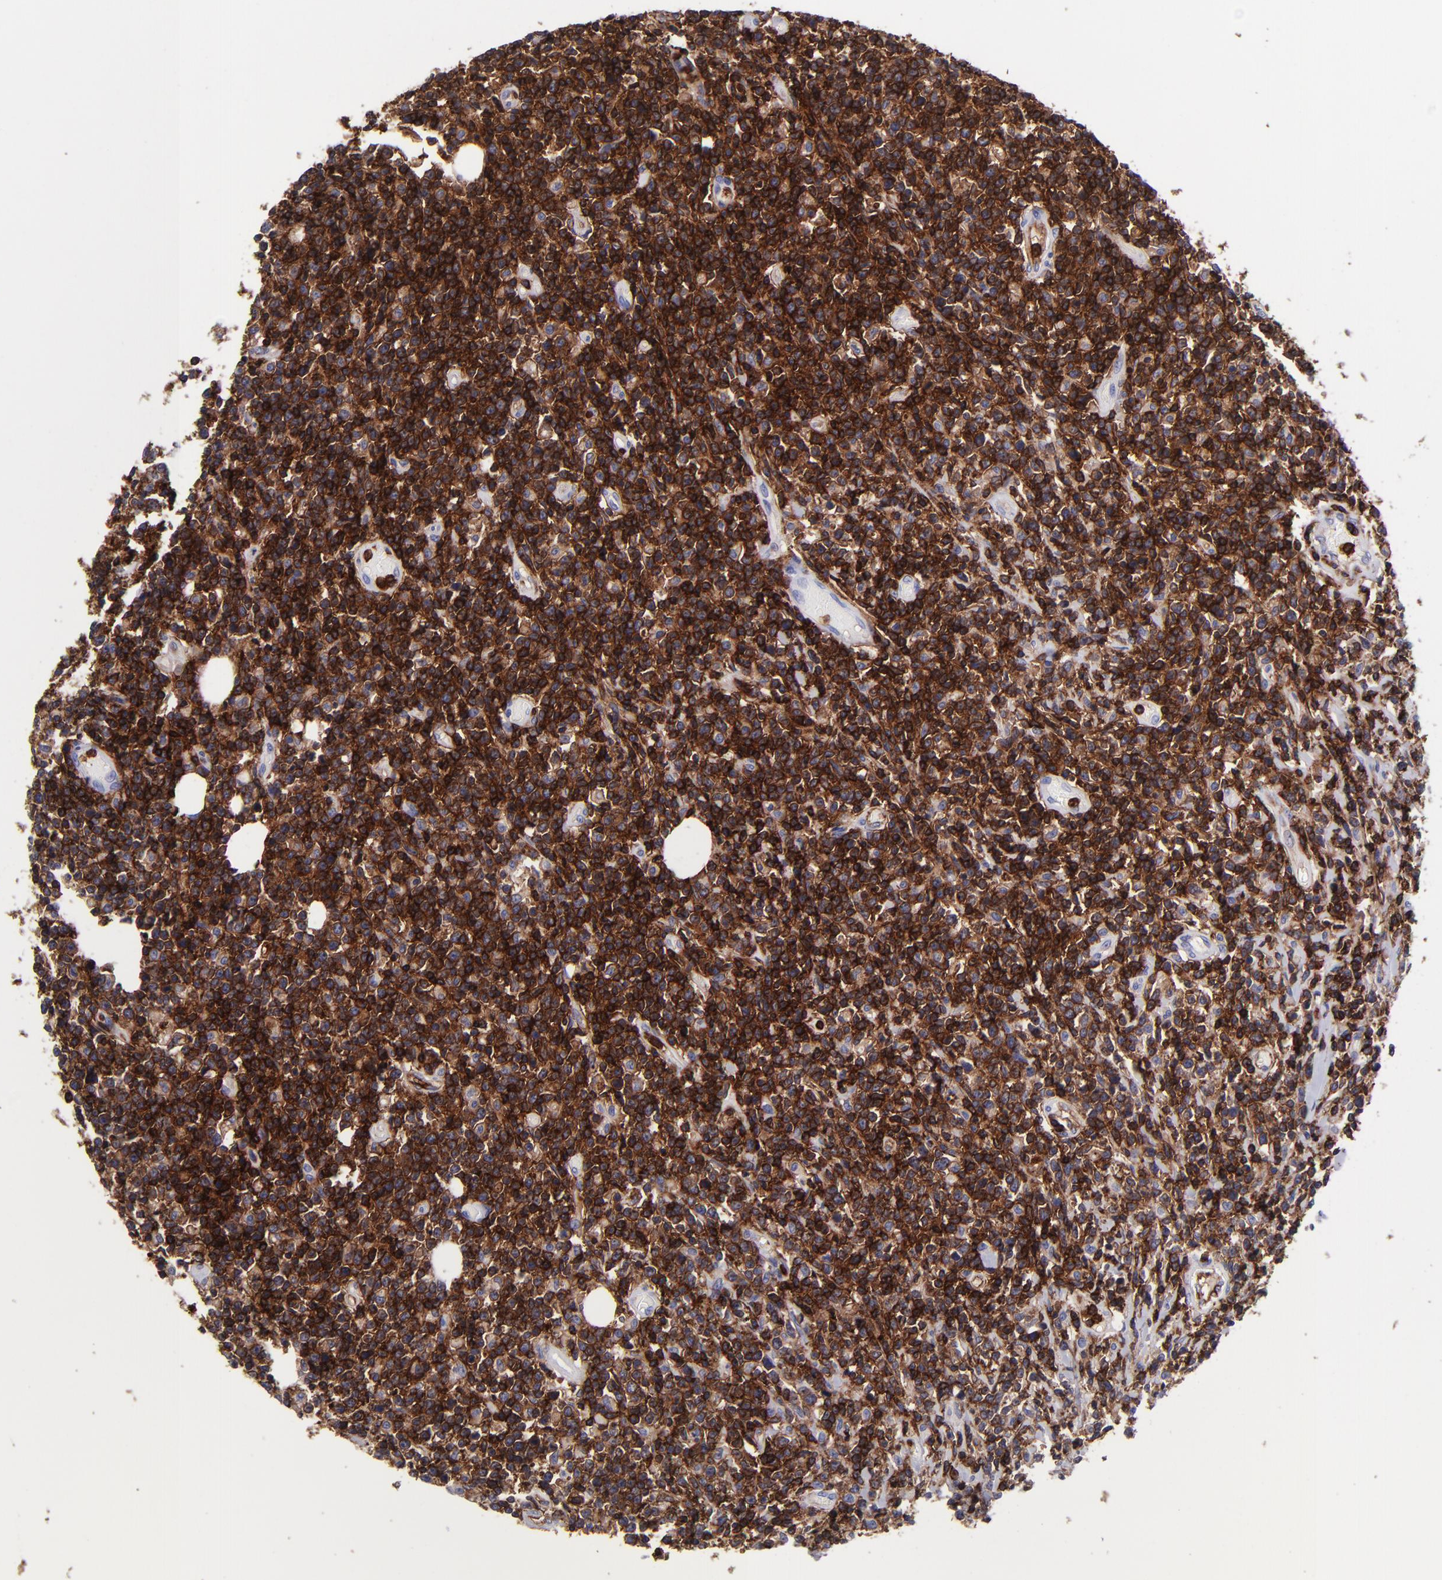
{"staining": {"intensity": "strong", "quantity": ">75%", "location": "cytoplasmic/membranous"}, "tissue": "lymphoma", "cell_type": "Tumor cells", "image_type": "cancer", "snomed": [{"axis": "morphology", "description": "Malignant lymphoma, non-Hodgkin's type, High grade"}, {"axis": "topography", "description": "Colon"}], "caption": "DAB (3,3'-diaminobenzidine) immunohistochemical staining of high-grade malignant lymphoma, non-Hodgkin's type displays strong cytoplasmic/membranous protein positivity in approximately >75% of tumor cells.", "gene": "ICAM3", "patient": {"sex": "male", "age": 82}}